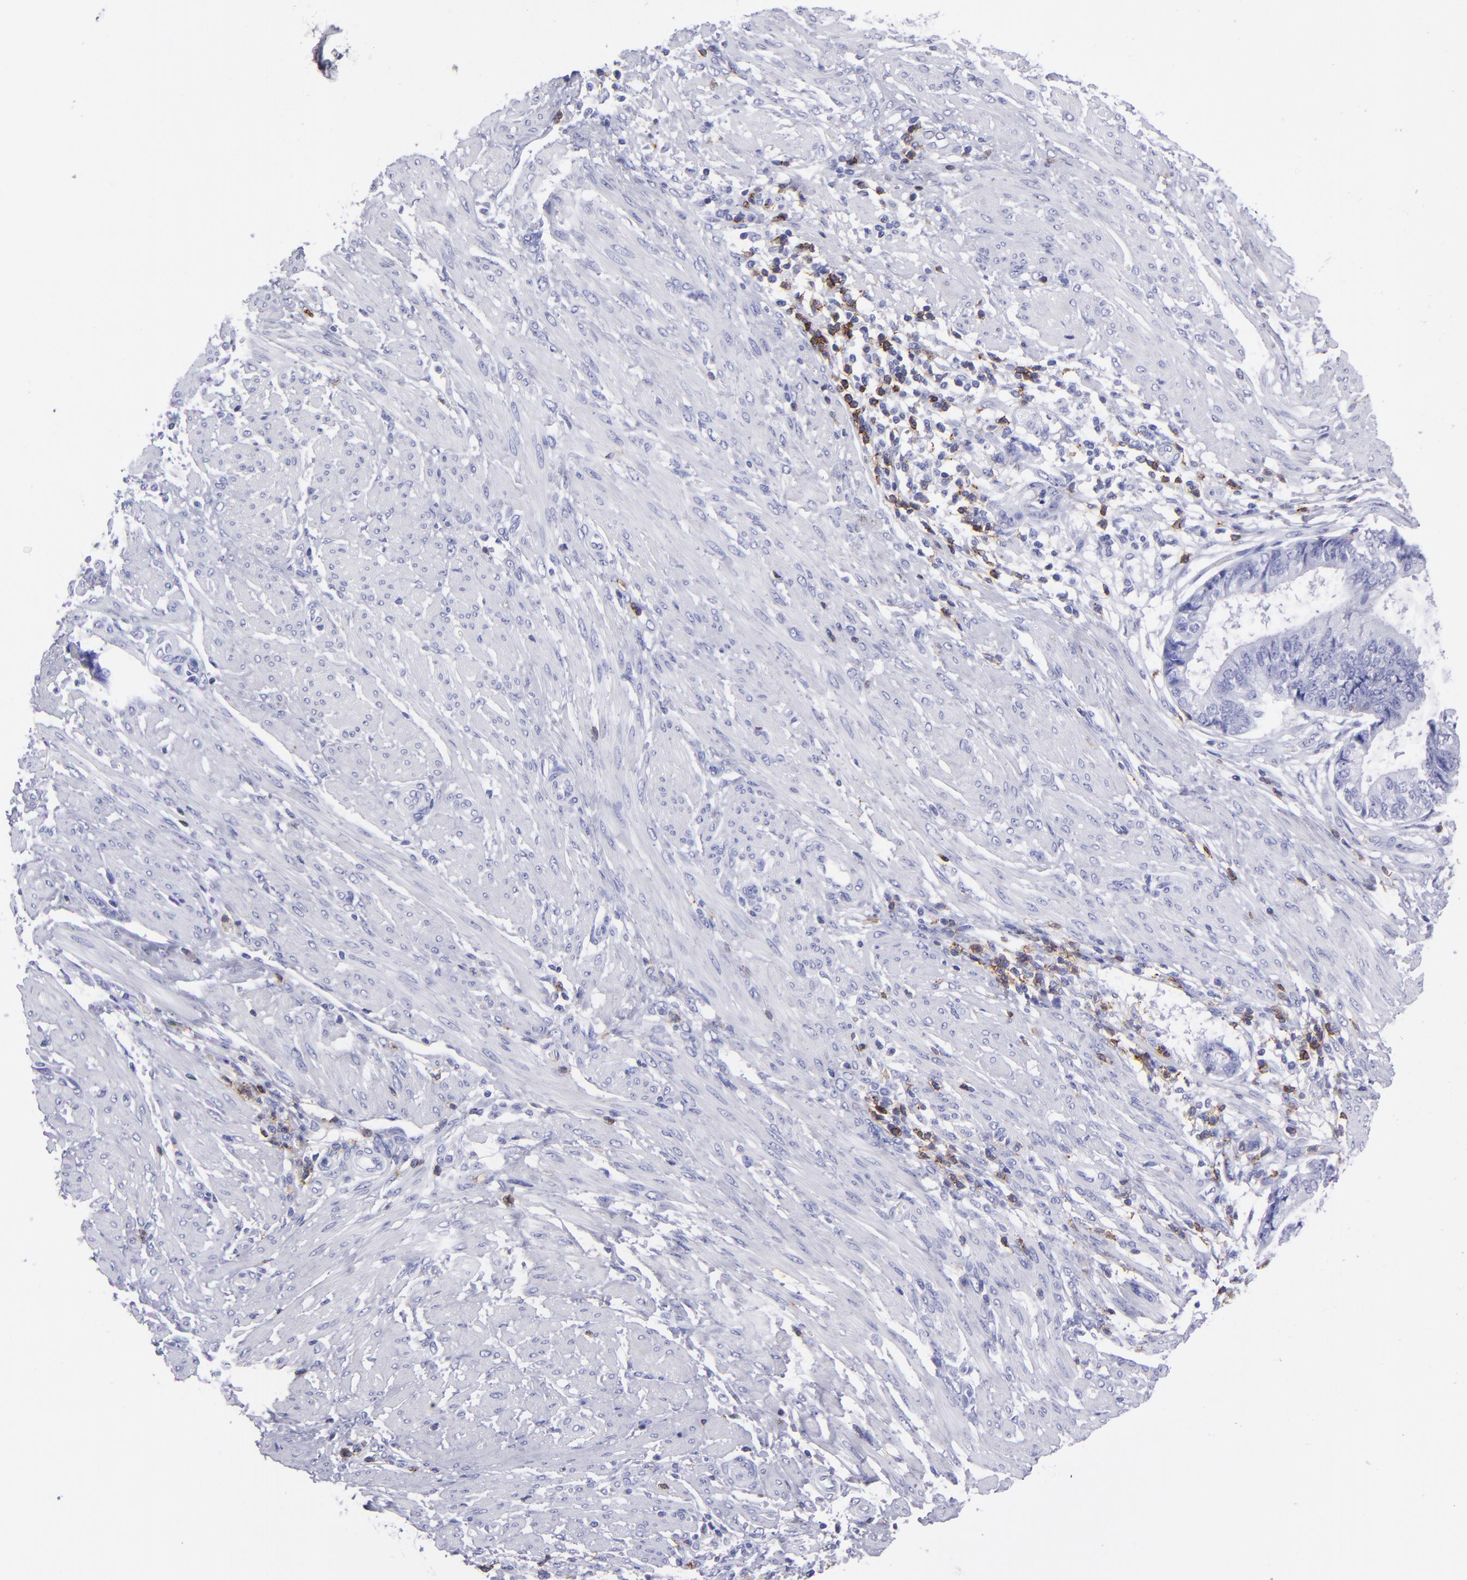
{"staining": {"intensity": "negative", "quantity": "none", "location": "none"}, "tissue": "endometrial cancer", "cell_type": "Tumor cells", "image_type": "cancer", "snomed": [{"axis": "morphology", "description": "Adenocarcinoma, NOS"}, {"axis": "topography", "description": "Endometrium"}], "caption": "This is a histopathology image of immunohistochemistry (IHC) staining of endometrial adenocarcinoma, which shows no staining in tumor cells.", "gene": "CD6", "patient": {"sex": "female", "age": 63}}